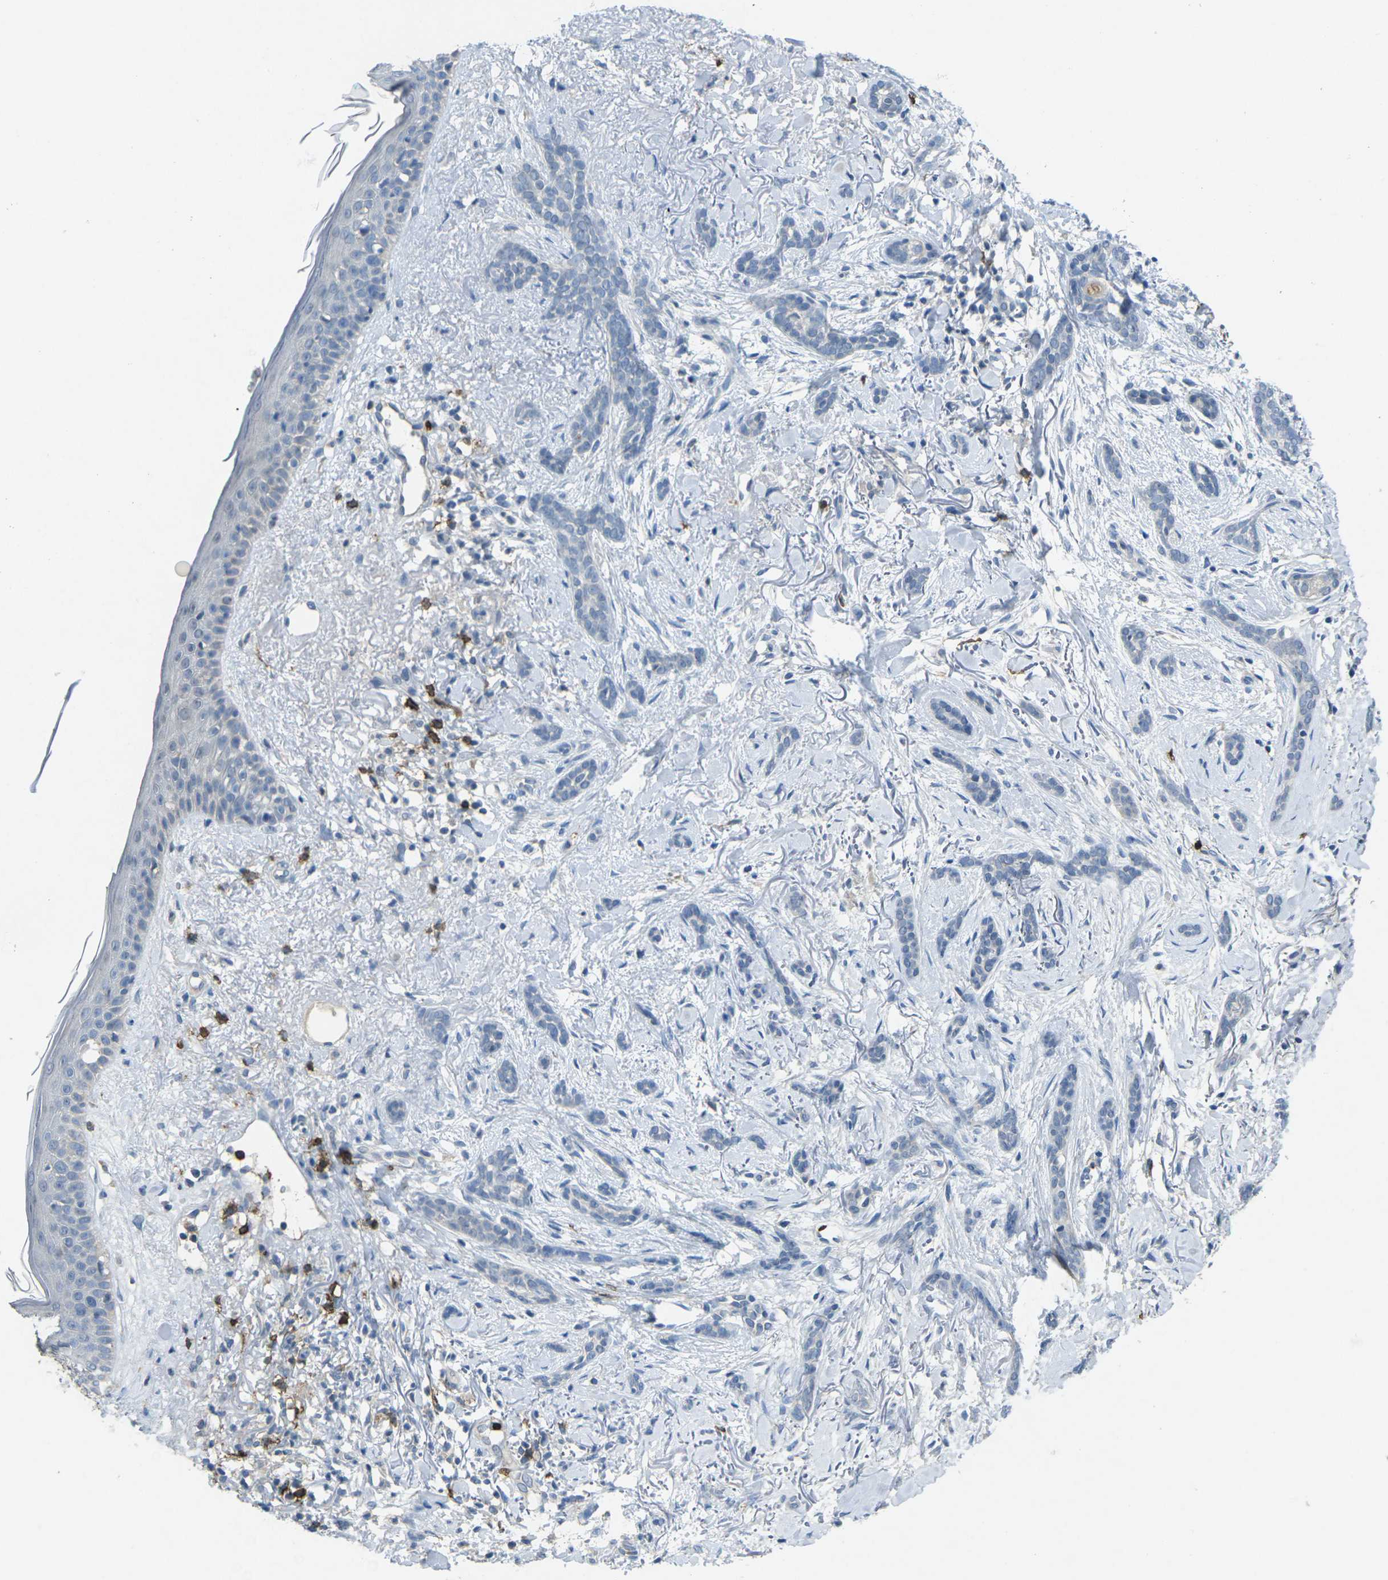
{"staining": {"intensity": "negative", "quantity": "none", "location": "none"}, "tissue": "skin cancer", "cell_type": "Tumor cells", "image_type": "cancer", "snomed": [{"axis": "morphology", "description": "Basal cell carcinoma"}, {"axis": "morphology", "description": "Adnexal tumor, benign"}, {"axis": "topography", "description": "Skin"}], "caption": "Tumor cells are negative for brown protein staining in skin benign adnexal tumor.", "gene": "CD19", "patient": {"sex": "female", "age": 42}}